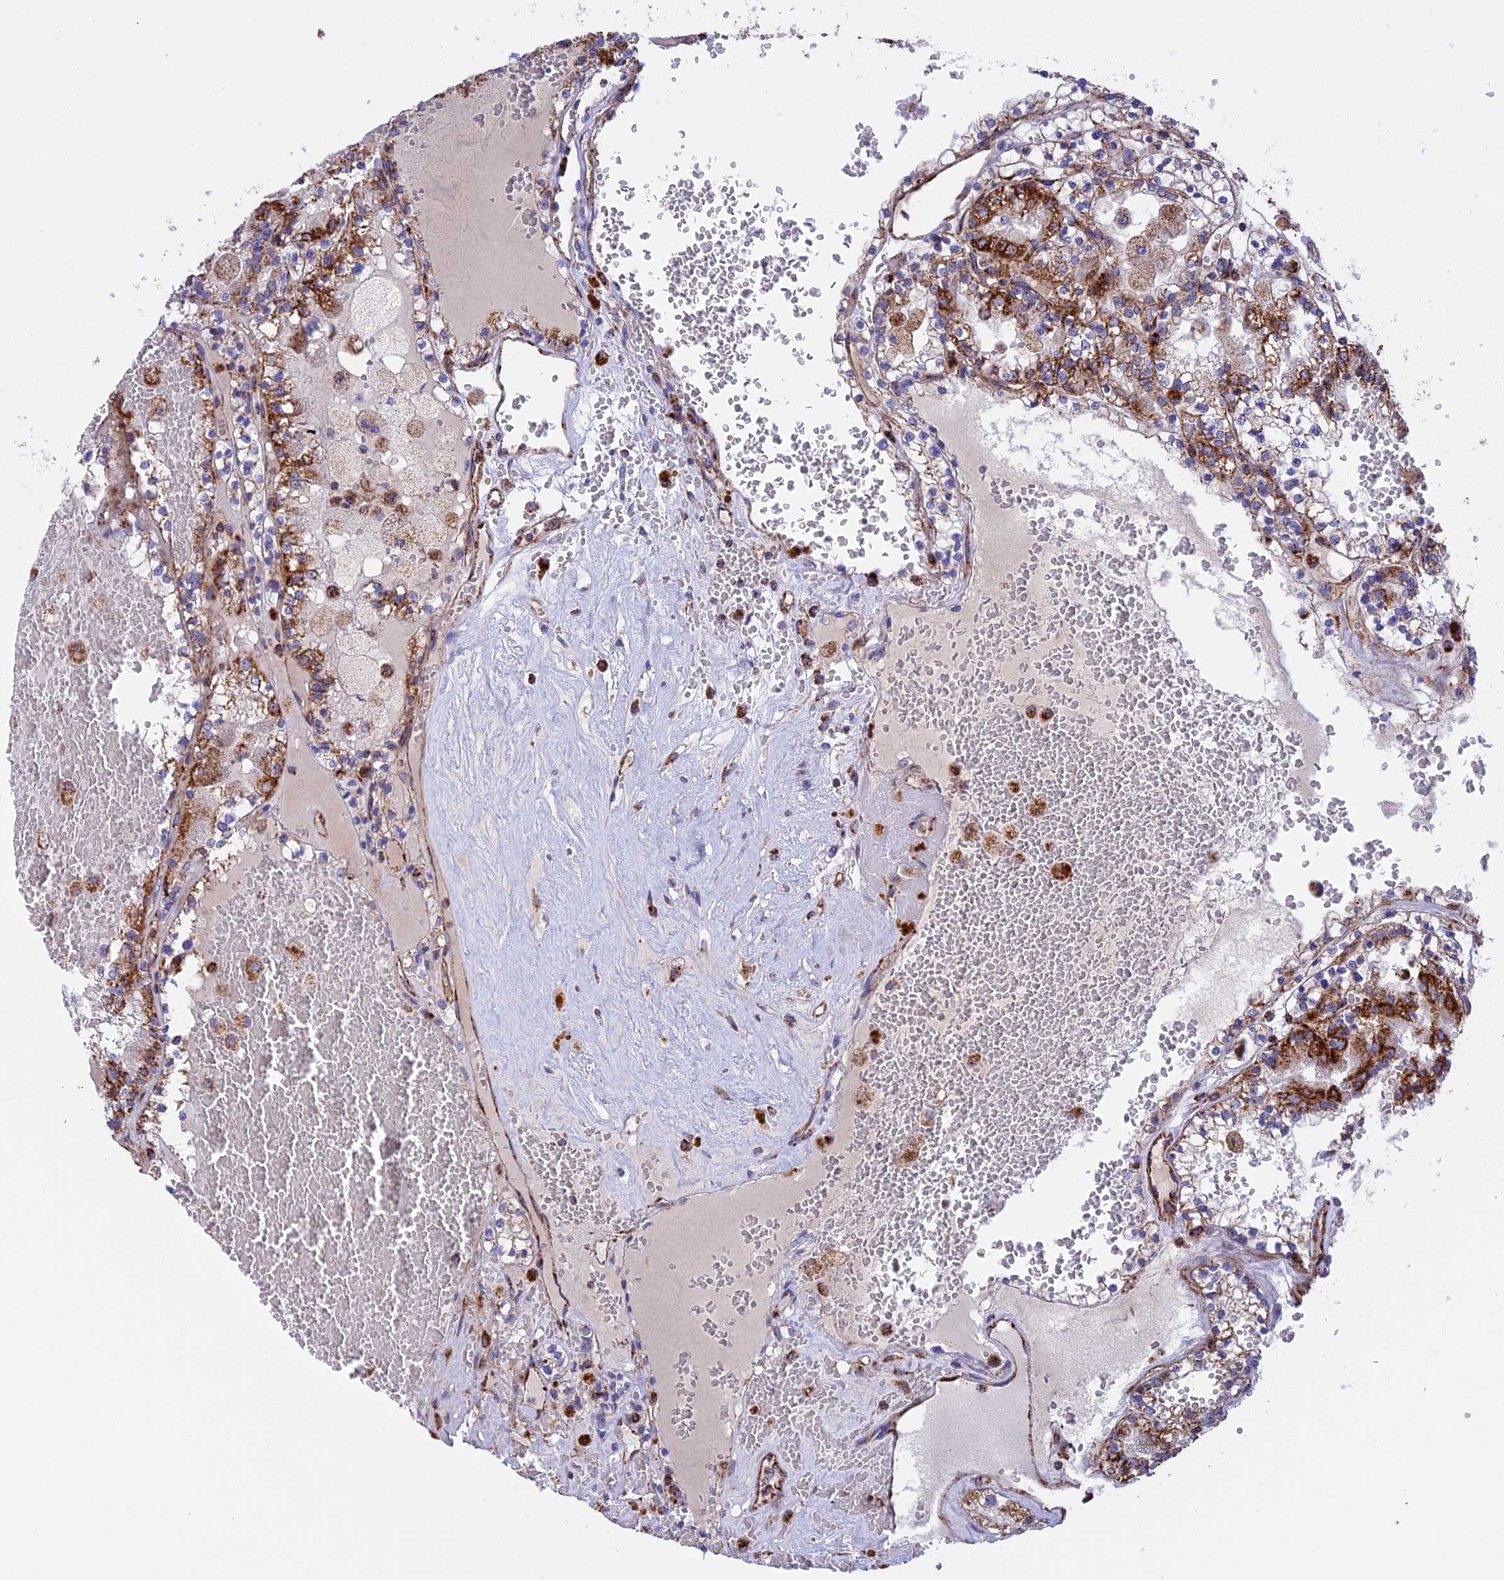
{"staining": {"intensity": "strong", "quantity": "25%-75%", "location": "cytoplasmic/membranous"}, "tissue": "renal cancer", "cell_type": "Tumor cells", "image_type": "cancer", "snomed": [{"axis": "morphology", "description": "Adenocarcinoma, NOS"}, {"axis": "topography", "description": "Kidney"}], "caption": "Renal cancer (adenocarcinoma) tissue demonstrates strong cytoplasmic/membranous positivity in approximately 25%-75% of tumor cells, visualized by immunohistochemistry. (Stains: DAB in brown, nuclei in blue, Microscopy: brightfield microscopy at high magnification).", "gene": "UQCRB", "patient": {"sex": "female", "age": 56}}